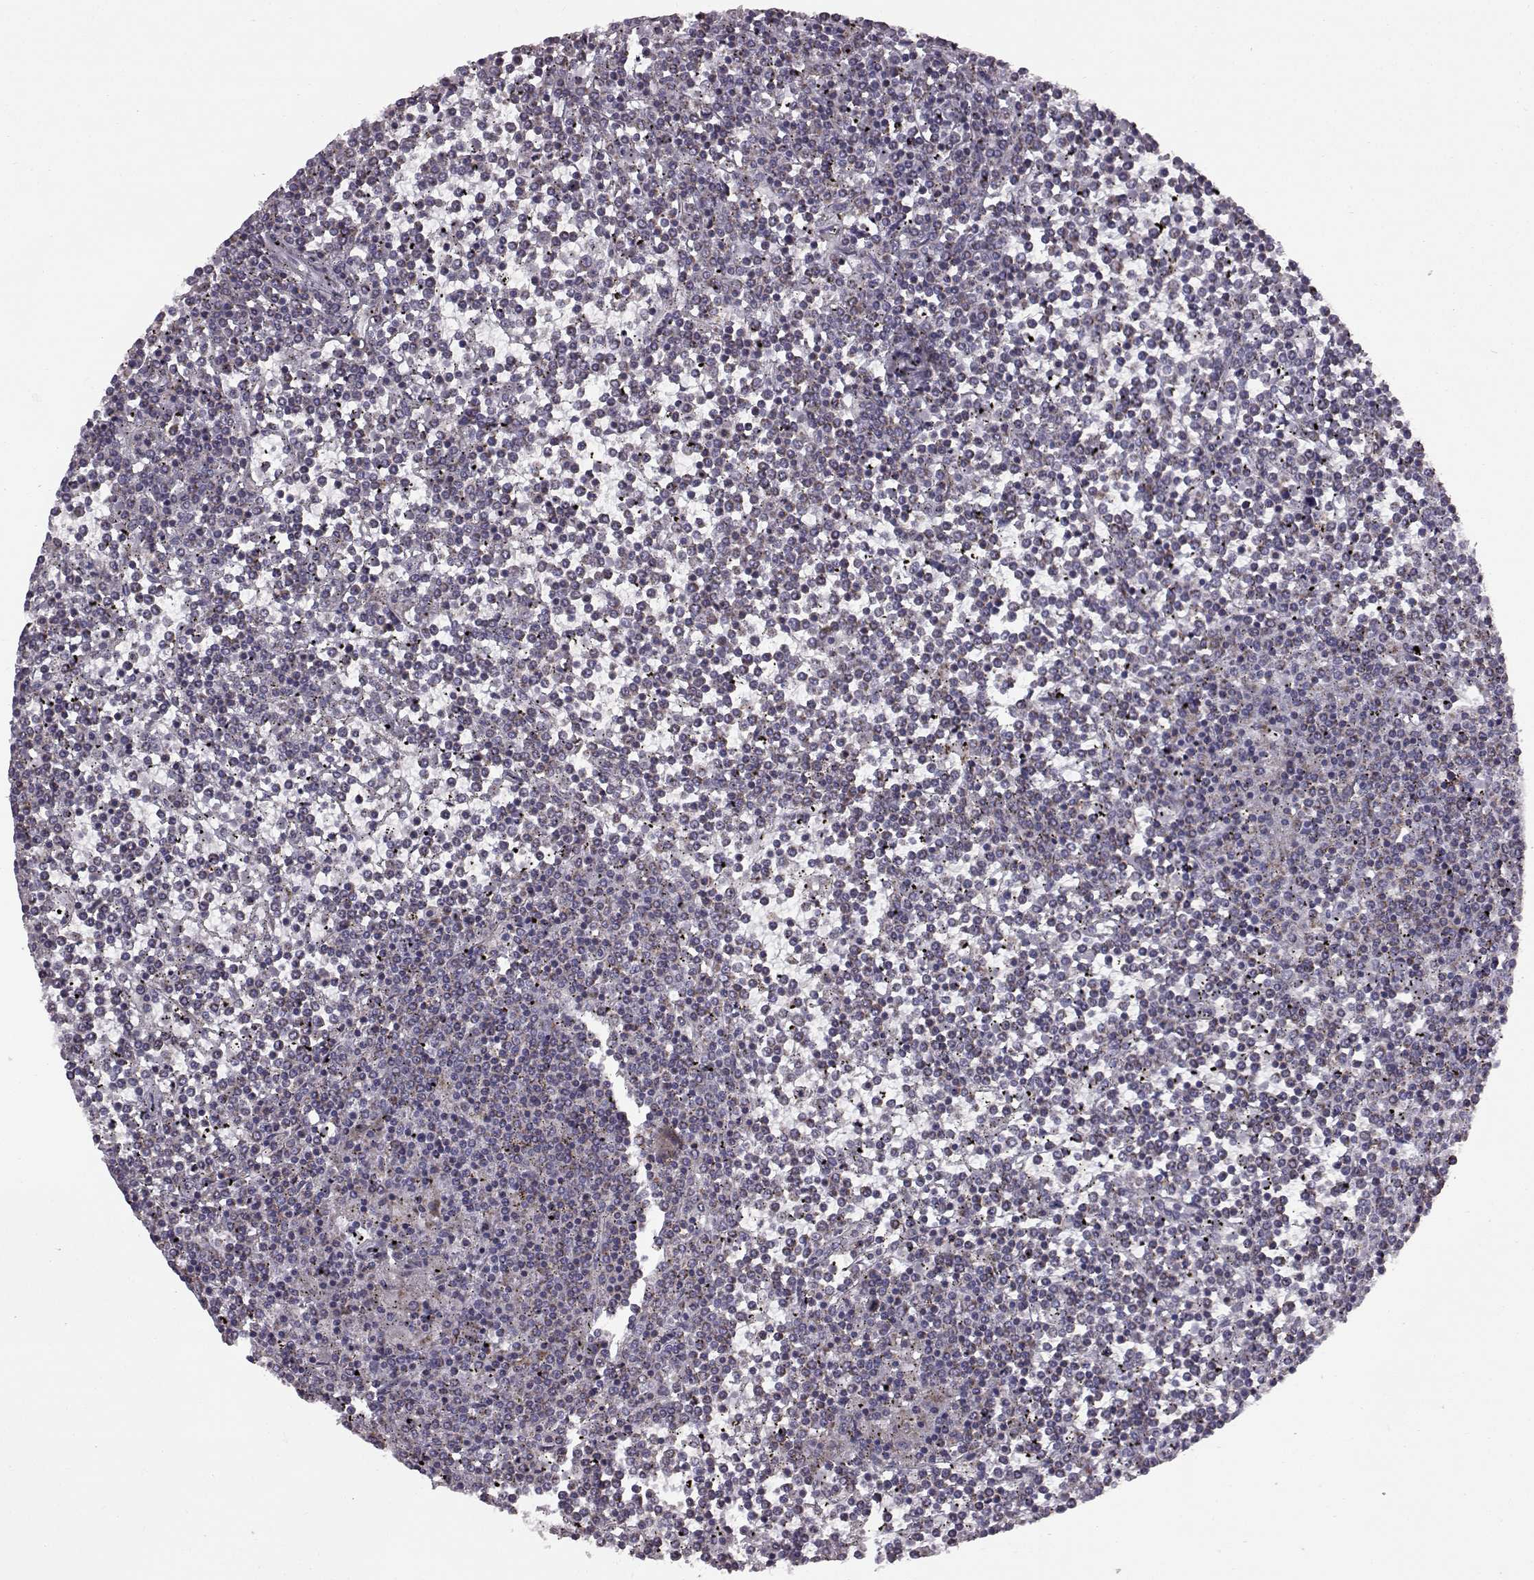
{"staining": {"intensity": "negative", "quantity": "none", "location": "none"}, "tissue": "lymphoma", "cell_type": "Tumor cells", "image_type": "cancer", "snomed": [{"axis": "morphology", "description": "Malignant lymphoma, non-Hodgkin's type, Low grade"}, {"axis": "topography", "description": "Spleen"}], "caption": "This is an IHC image of human low-grade malignant lymphoma, non-Hodgkin's type. There is no staining in tumor cells.", "gene": "FAM8A1", "patient": {"sex": "female", "age": 19}}